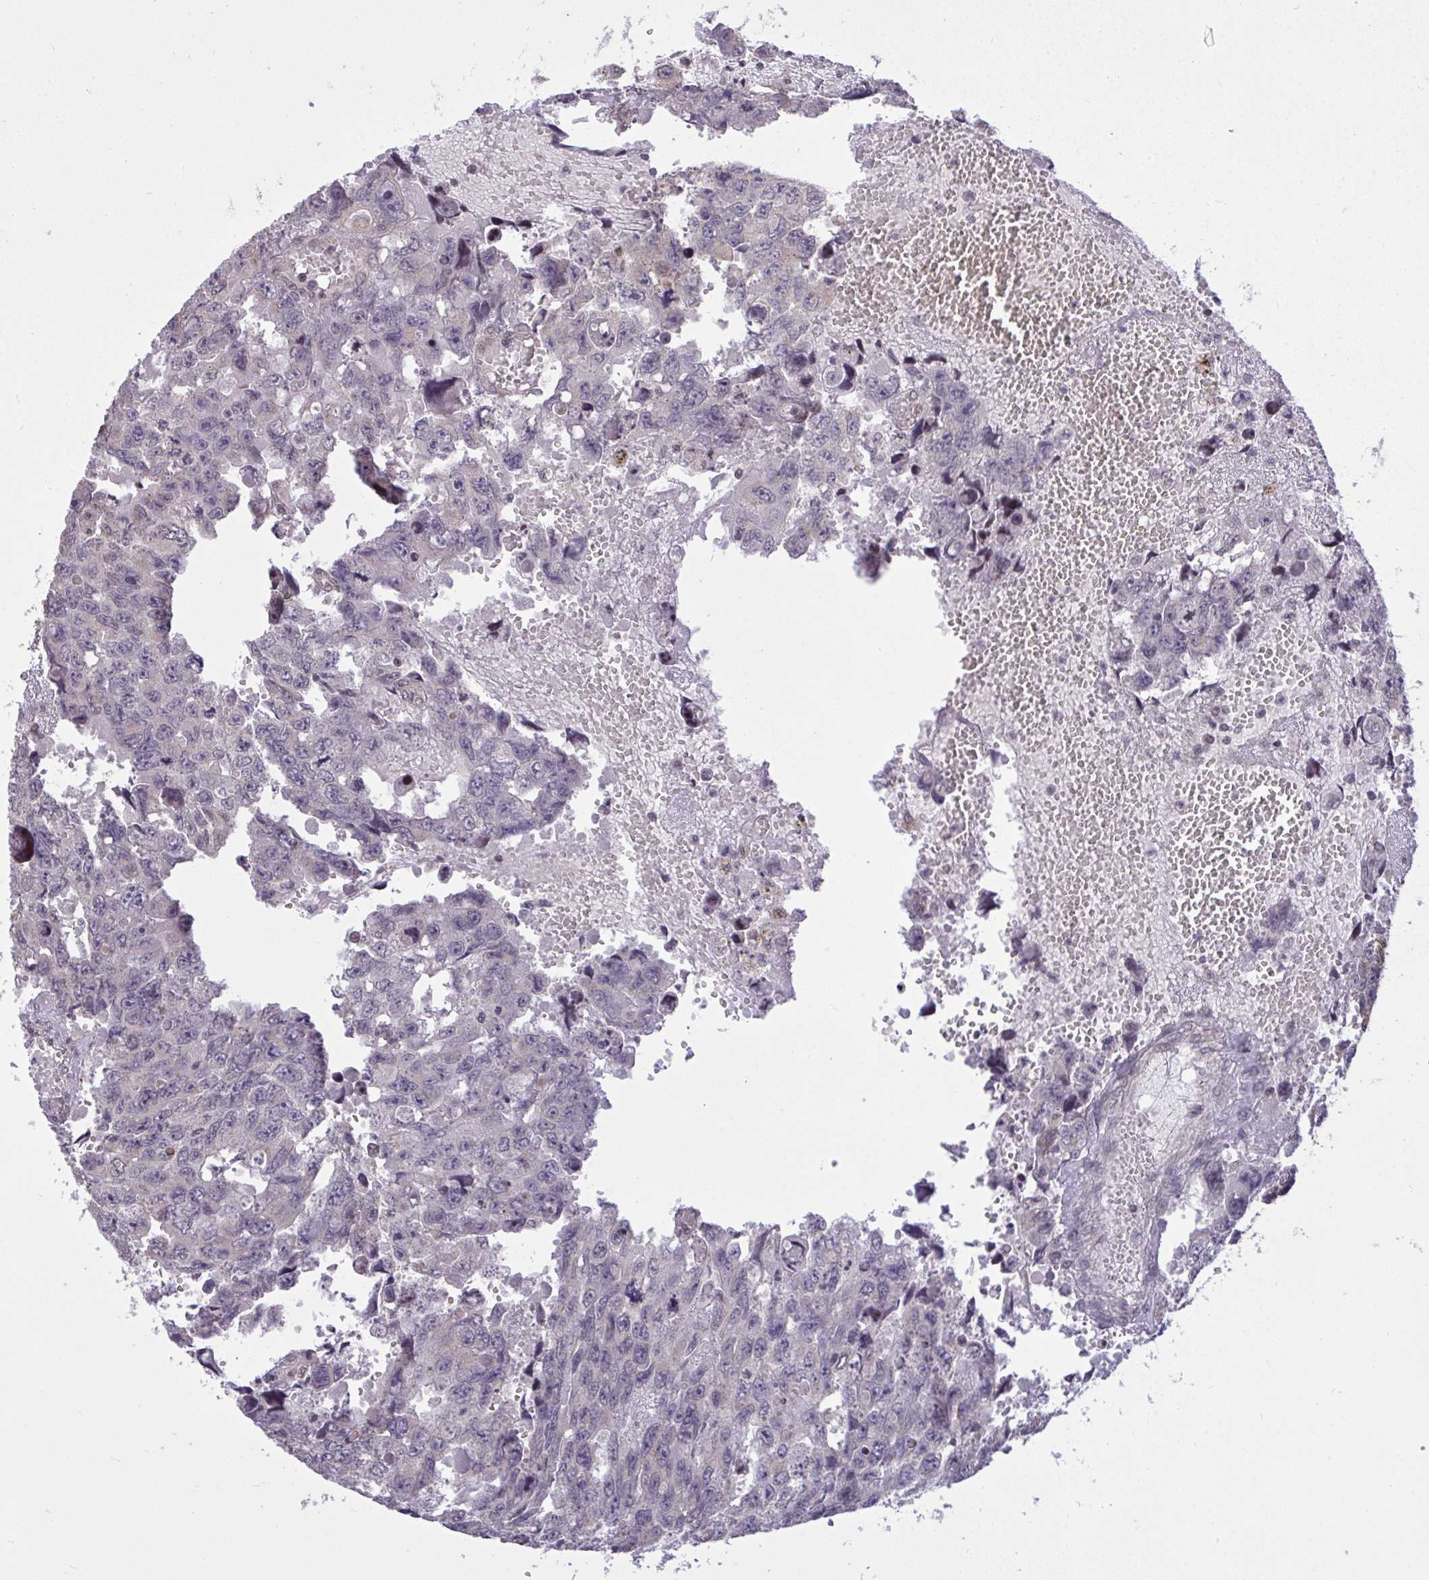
{"staining": {"intensity": "negative", "quantity": "none", "location": "none"}, "tissue": "testis cancer", "cell_type": "Tumor cells", "image_type": "cancer", "snomed": [{"axis": "morphology", "description": "Seminoma, NOS"}, {"axis": "topography", "description": "Testis"}], "caption": "Testis seminoma stained for a protein using immunohistochemistry demonstrates no positivity tumor cells.", "gene": "CYP20A1", "patient": {"sex": "male", "age": 26}}